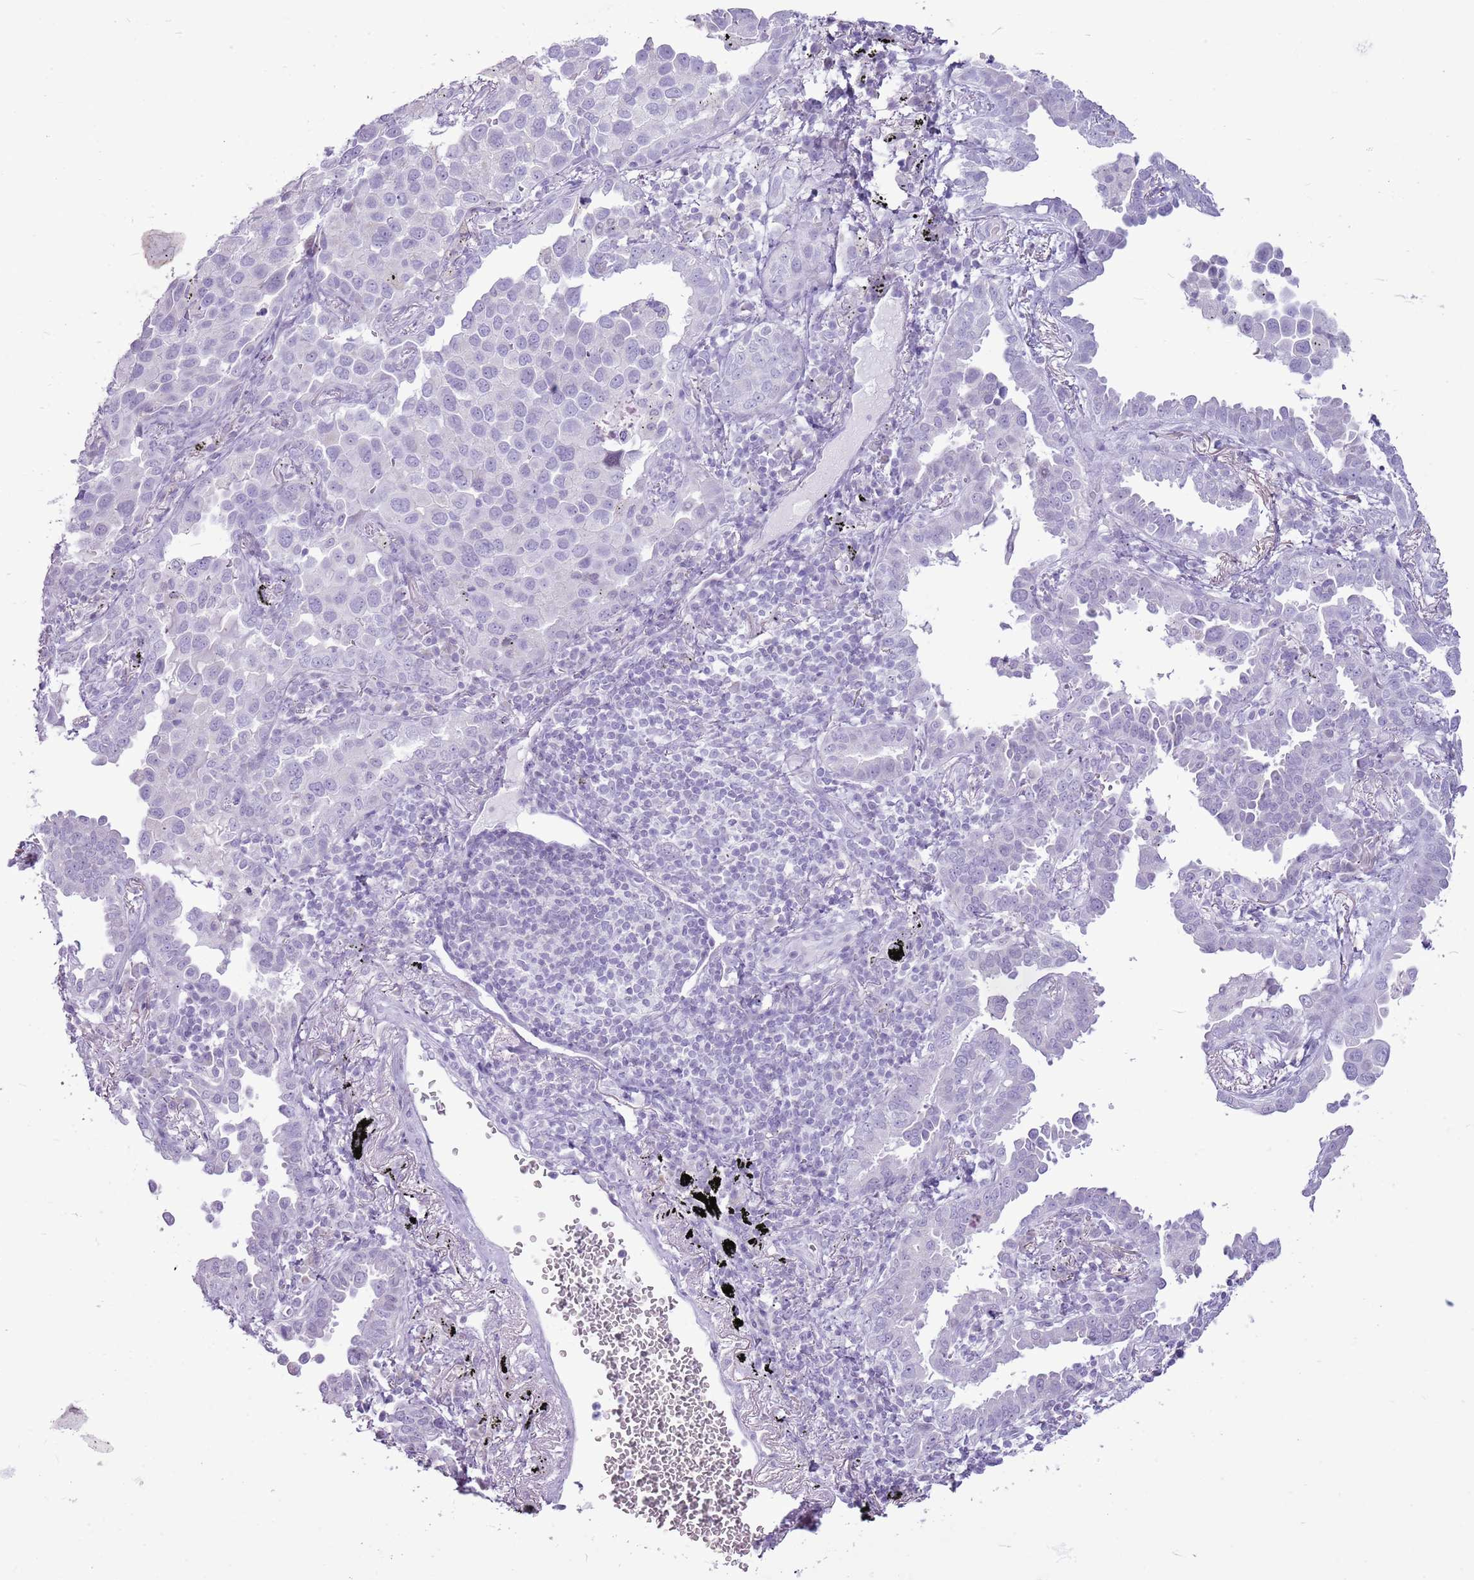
{"staining": {"intensity": "negative", "quantity": "none", "location": "none"}, "tissue": "lung cancer", "cell_type": "Tumor cells", "image_type": "cancer", "snomed": [{"axis": "morphology", "description": "Adenocarcinoma, NOS"}, {"axis": "topography", "description": "Lung"}], "caption": "The photomicrograph demonstrates no significant staining in tumor cells of adenocarcinoma (lung). (Stains: DAB (3,3'-diaminobenzidine) immunohistochemistry (IHC) with hematoxylin counter stain, Microscopy: brightfield microscopy at high magnification).", "gene": "RPL3L", "patient": {"sex": "male", "age": 67}}